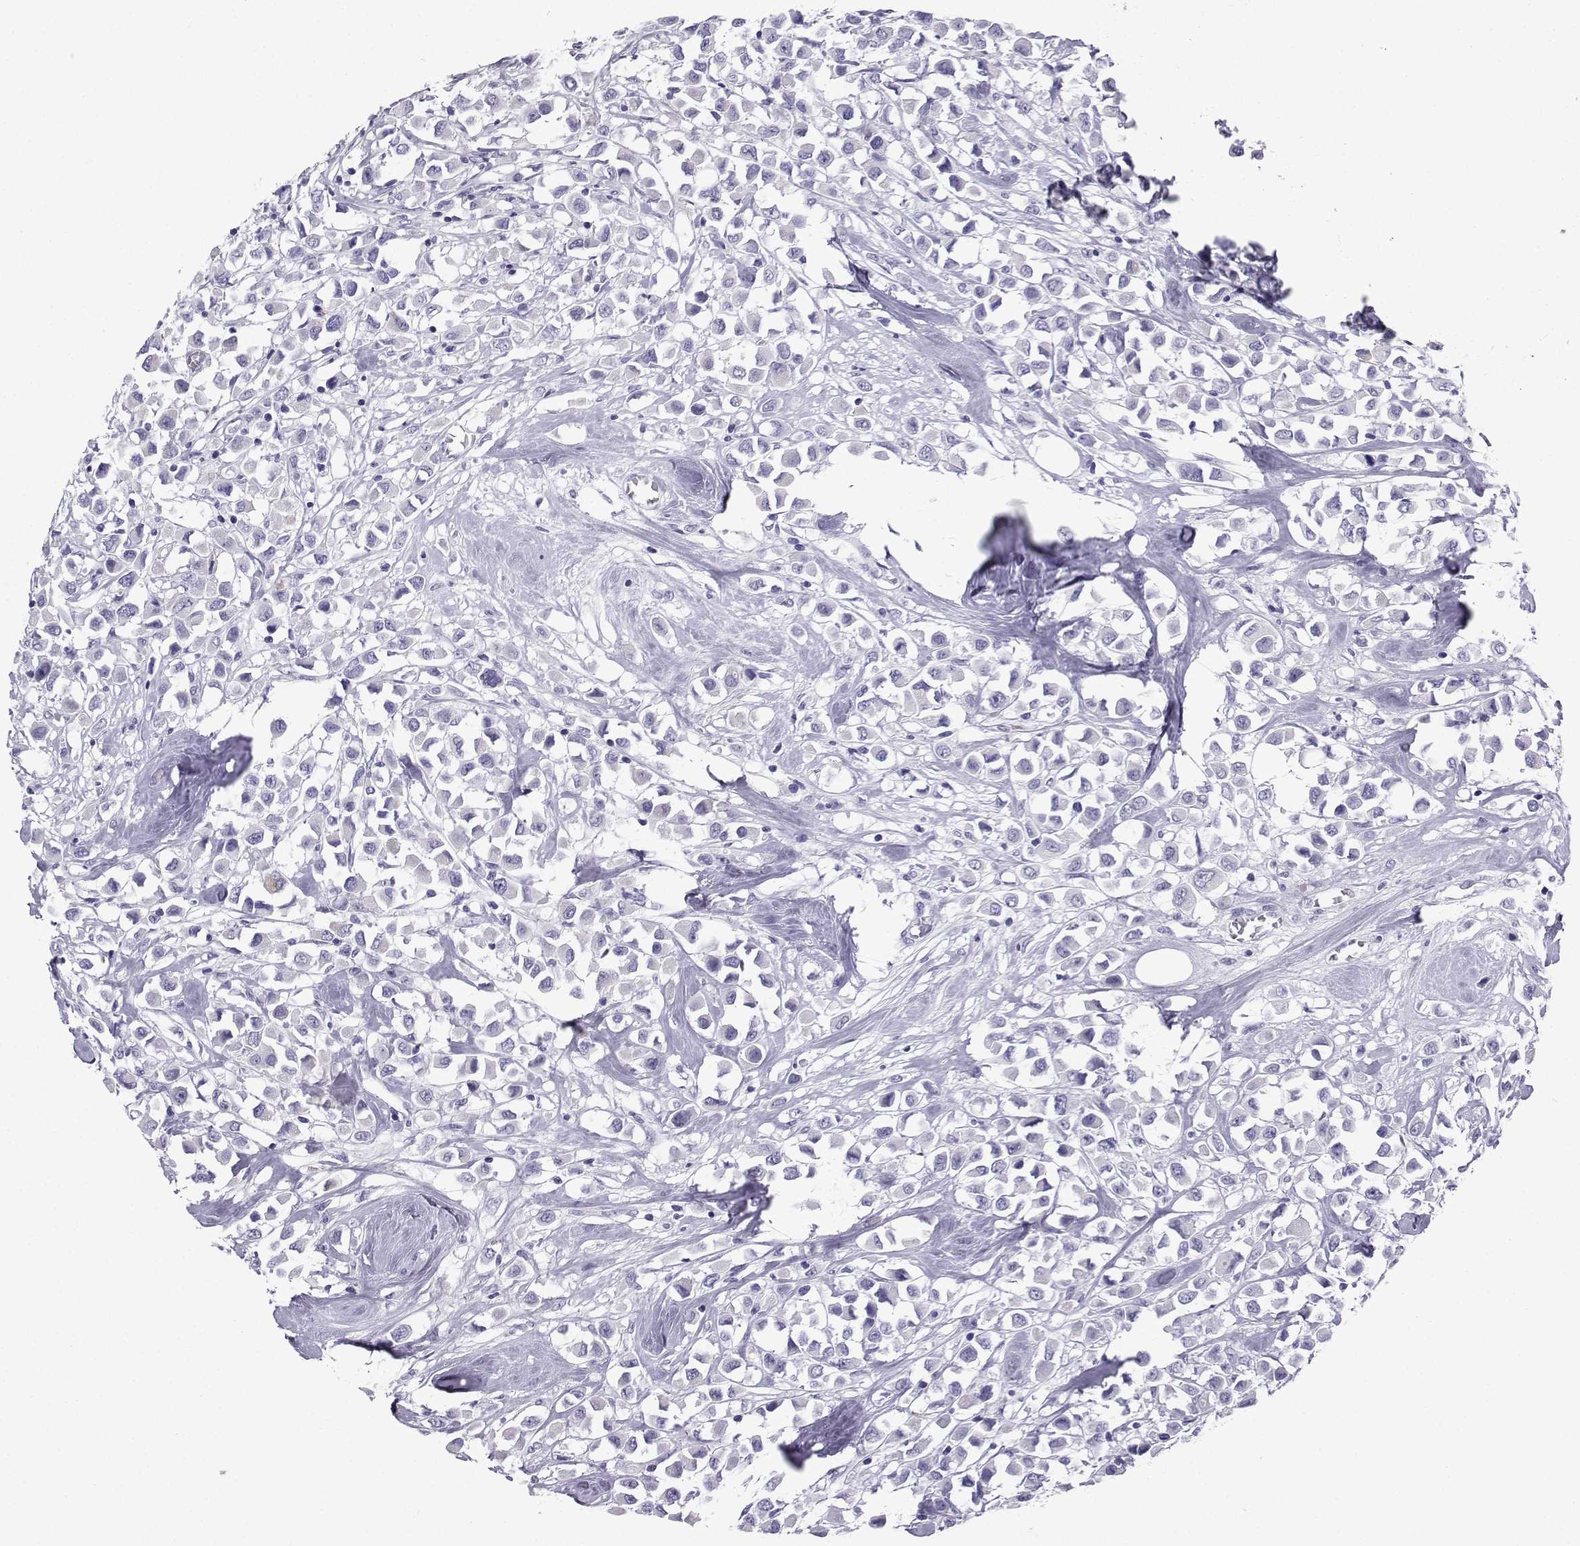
{"staining": {"intensity": "negative", "quantity": "none", "location": "none"}, "tissue": "breast cancer", "cell_type": "Tumor cells", "image_type": "cancer", "snomed": [{"axis": "morphology", "description": "Duct carcinoma"}, {"axis": "topography", "description": "Breast"}], "caption": "IHC of intraductal carcinoma (breast) reveals no staining in tumor cells.", "gene": "SLC18A2", "patient": {"sex": "female", "age": 61}}